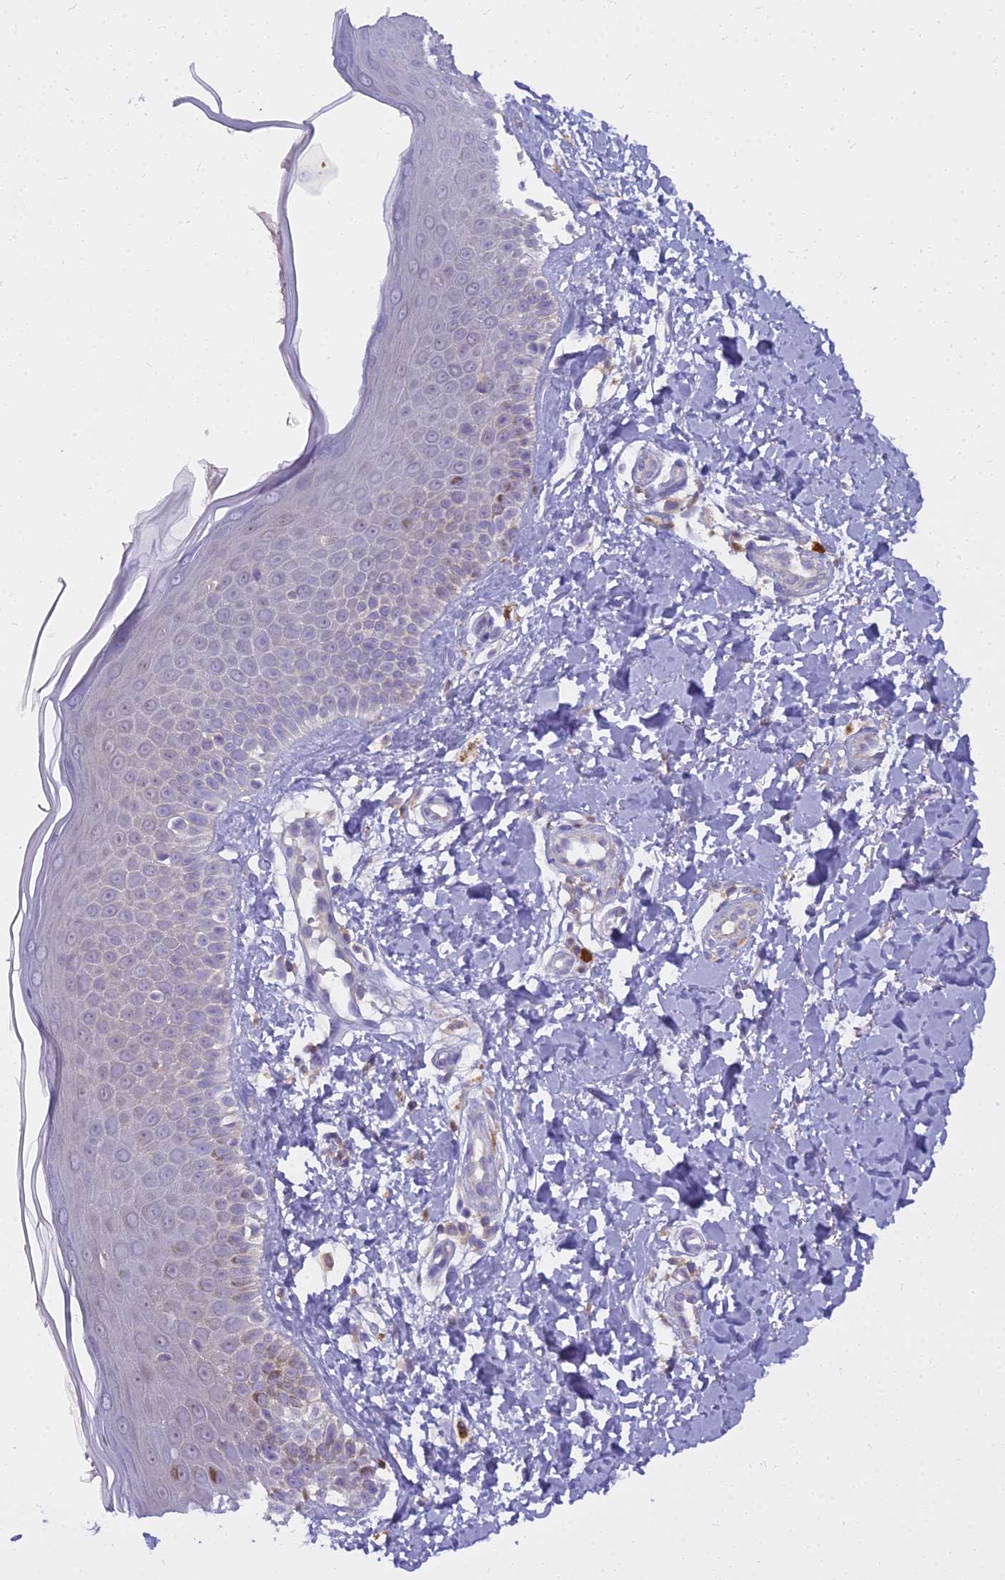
{"staining": {"intensity": "negative", "quantity": "none", "location": "none"}, "tissue": "skin", "cell_type": "Fibroblasts", "image_type": "normal", "snomed": [{"axis": "morphology", "description": "Normal tissue, NOS"}, {"axis": "topography", "description": "Skin"}], "caption": "Immunohistochemistry (IHC) of benign skin exhibits no staining in fibroblasts. (Immunohistochemistry, brightfield microscopy, high magnification).", "gene": "BLNK", "patient": {"sex": "male", "age": 52}}